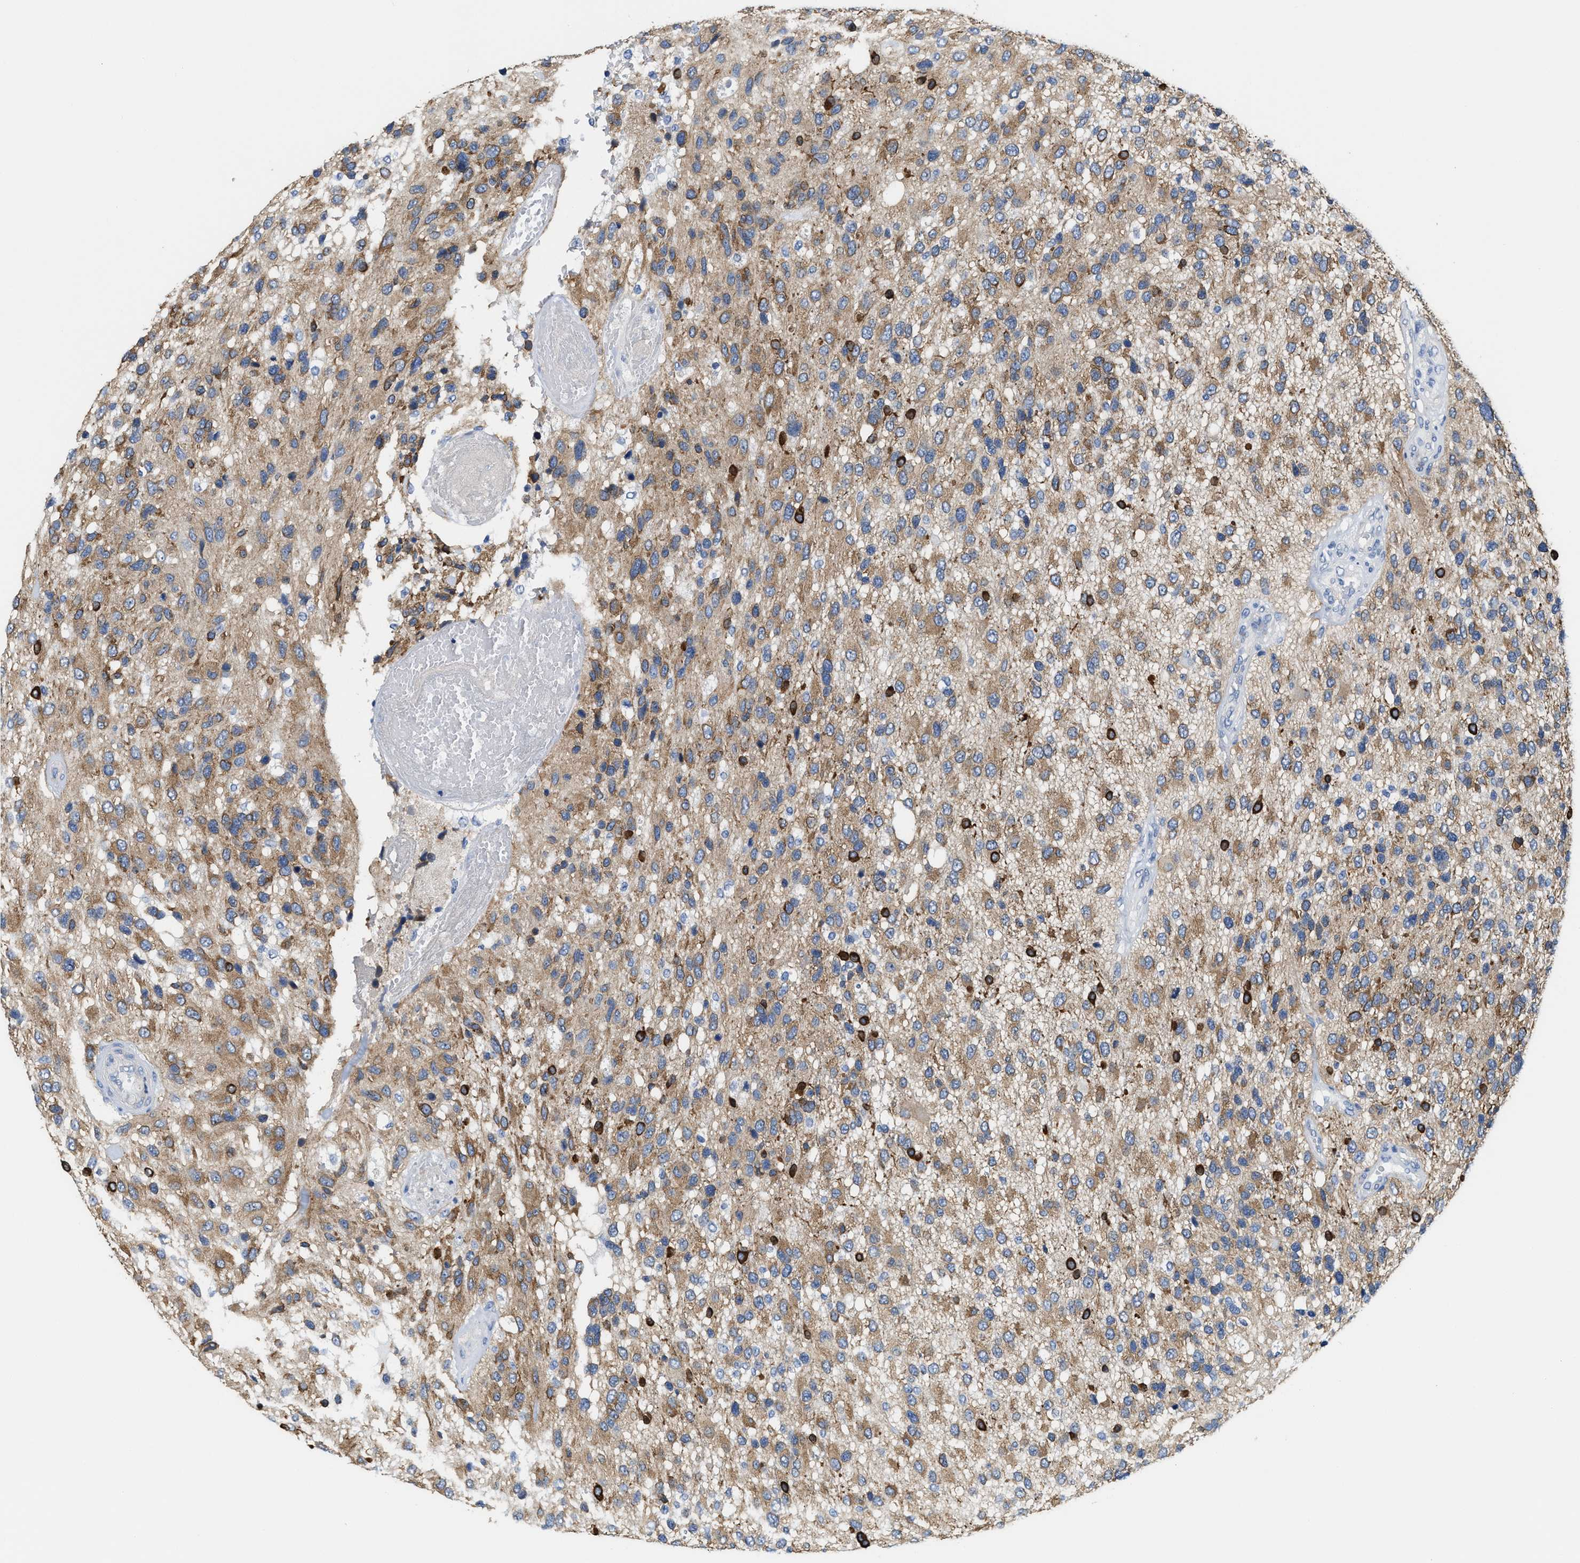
{"staining": {"intensity": "strong", "quantity": "25%-75%", "location": "cytoplasmic/membranous"}, "tissue": "glioma", "cell_type": "Tumor cells", "image_type": "cancer", "snomed": [{"axis": "morphology", "description": "Glioma, malignant, High grade"}, {"axis": "topography", "description": "Brain"}], "caption": "Malignant glioma (high-grade) was stained to show a protein in brown. There is high levels of strong cytoplasmic/membranous staining in about 25%-75% of tumor cells.", "gene": "DSCAM", "patient": {"sex": "female", "age": 58}}